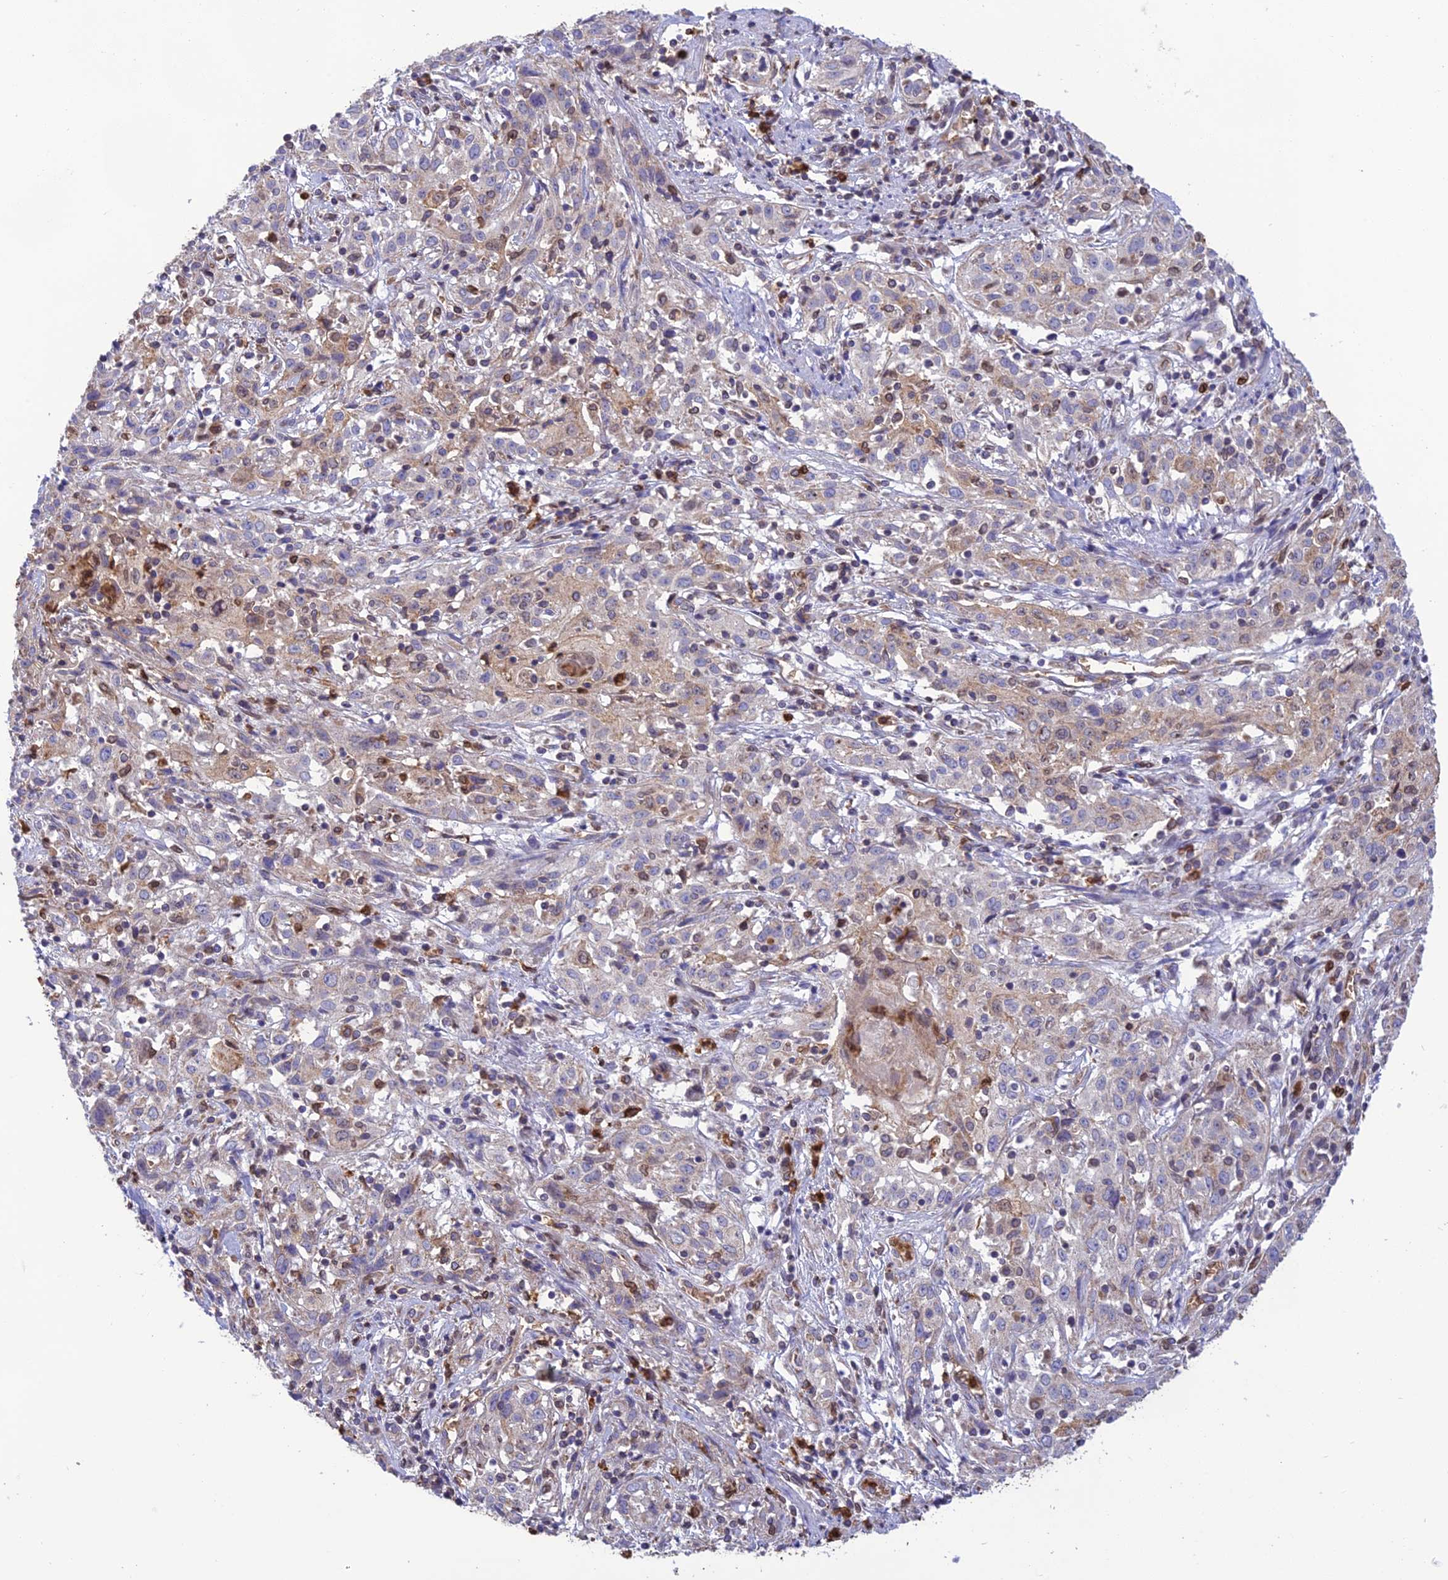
{"staining": {"intensity": "negative", "quantity": "none", "location": "none"}, "tissue": "cervical cancer", "cell_type": "Tumor cells", "image_type": "cancer", "snomed": [{"axis": "morphology", "description": "Squamous cell carcinoma, NOS"}, {"axis": "topography", "description": "Cervix"}], "caption": "High power microscopy image of an IHC image of cervical cancer, revealing no significant positivity in tumor cells.", "gene": "PKHD1L1", "patient": {"sex": "female", "age": 57}}